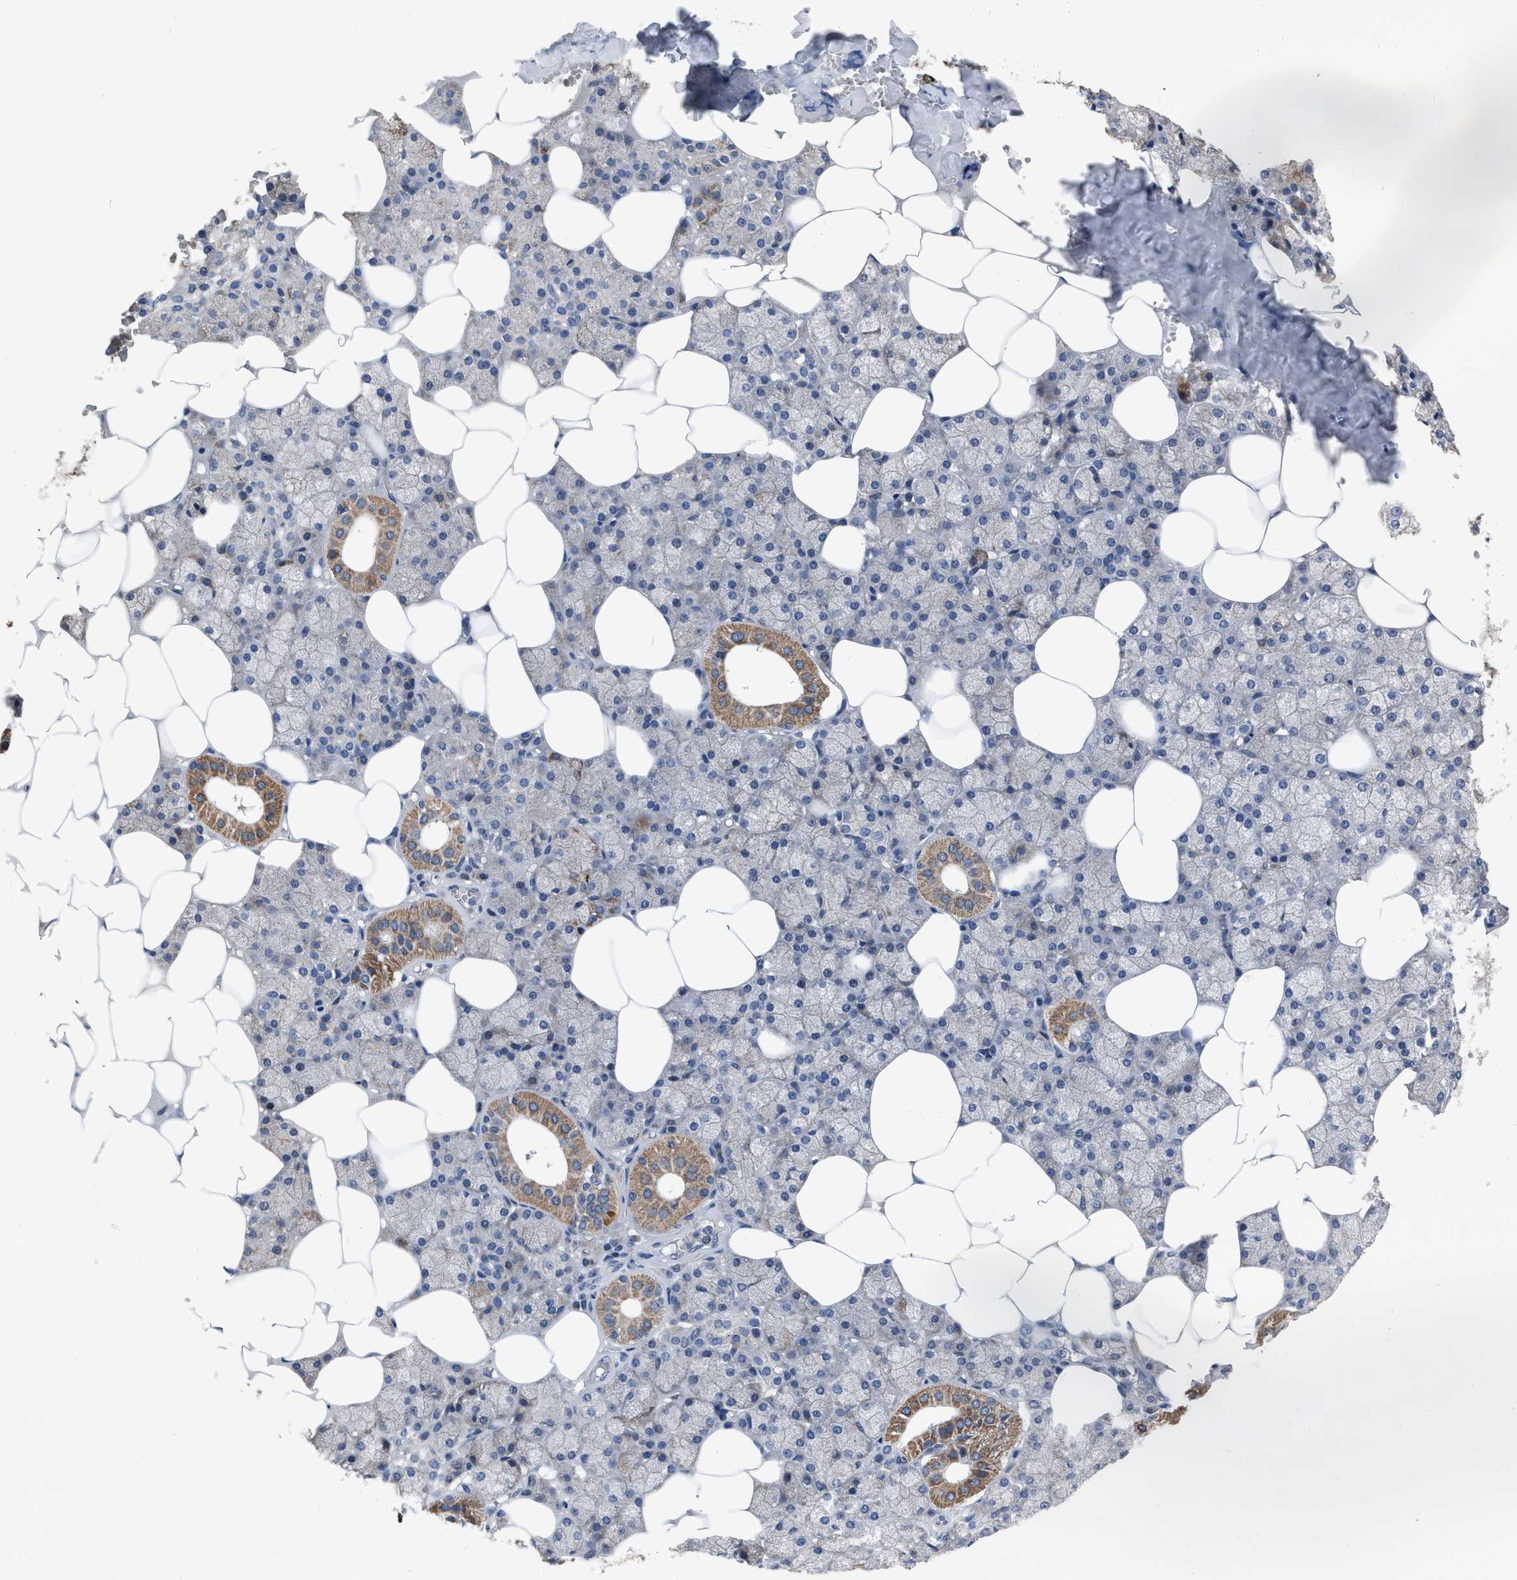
{"staining": {"intensity": "moderate", "quantity": "<25%", "location": "cytoplasmic/membranous"}, "tissue": "salivary gland", "cell_type": "Glandular cells", "image_type": "normal", "snomed": [{"axis": "morphology", "description": "Normal tissue, NOS"}, {"axis": "topography", "description": "Salivary gland"}], "caption": "This is an image of IHC staining of benign salivary gland, which shows moderate expression in the cytoplasmic/membranous of glandular cells.", "gene": "DDX56", "patient": {"sex": "male", "age": 62}}